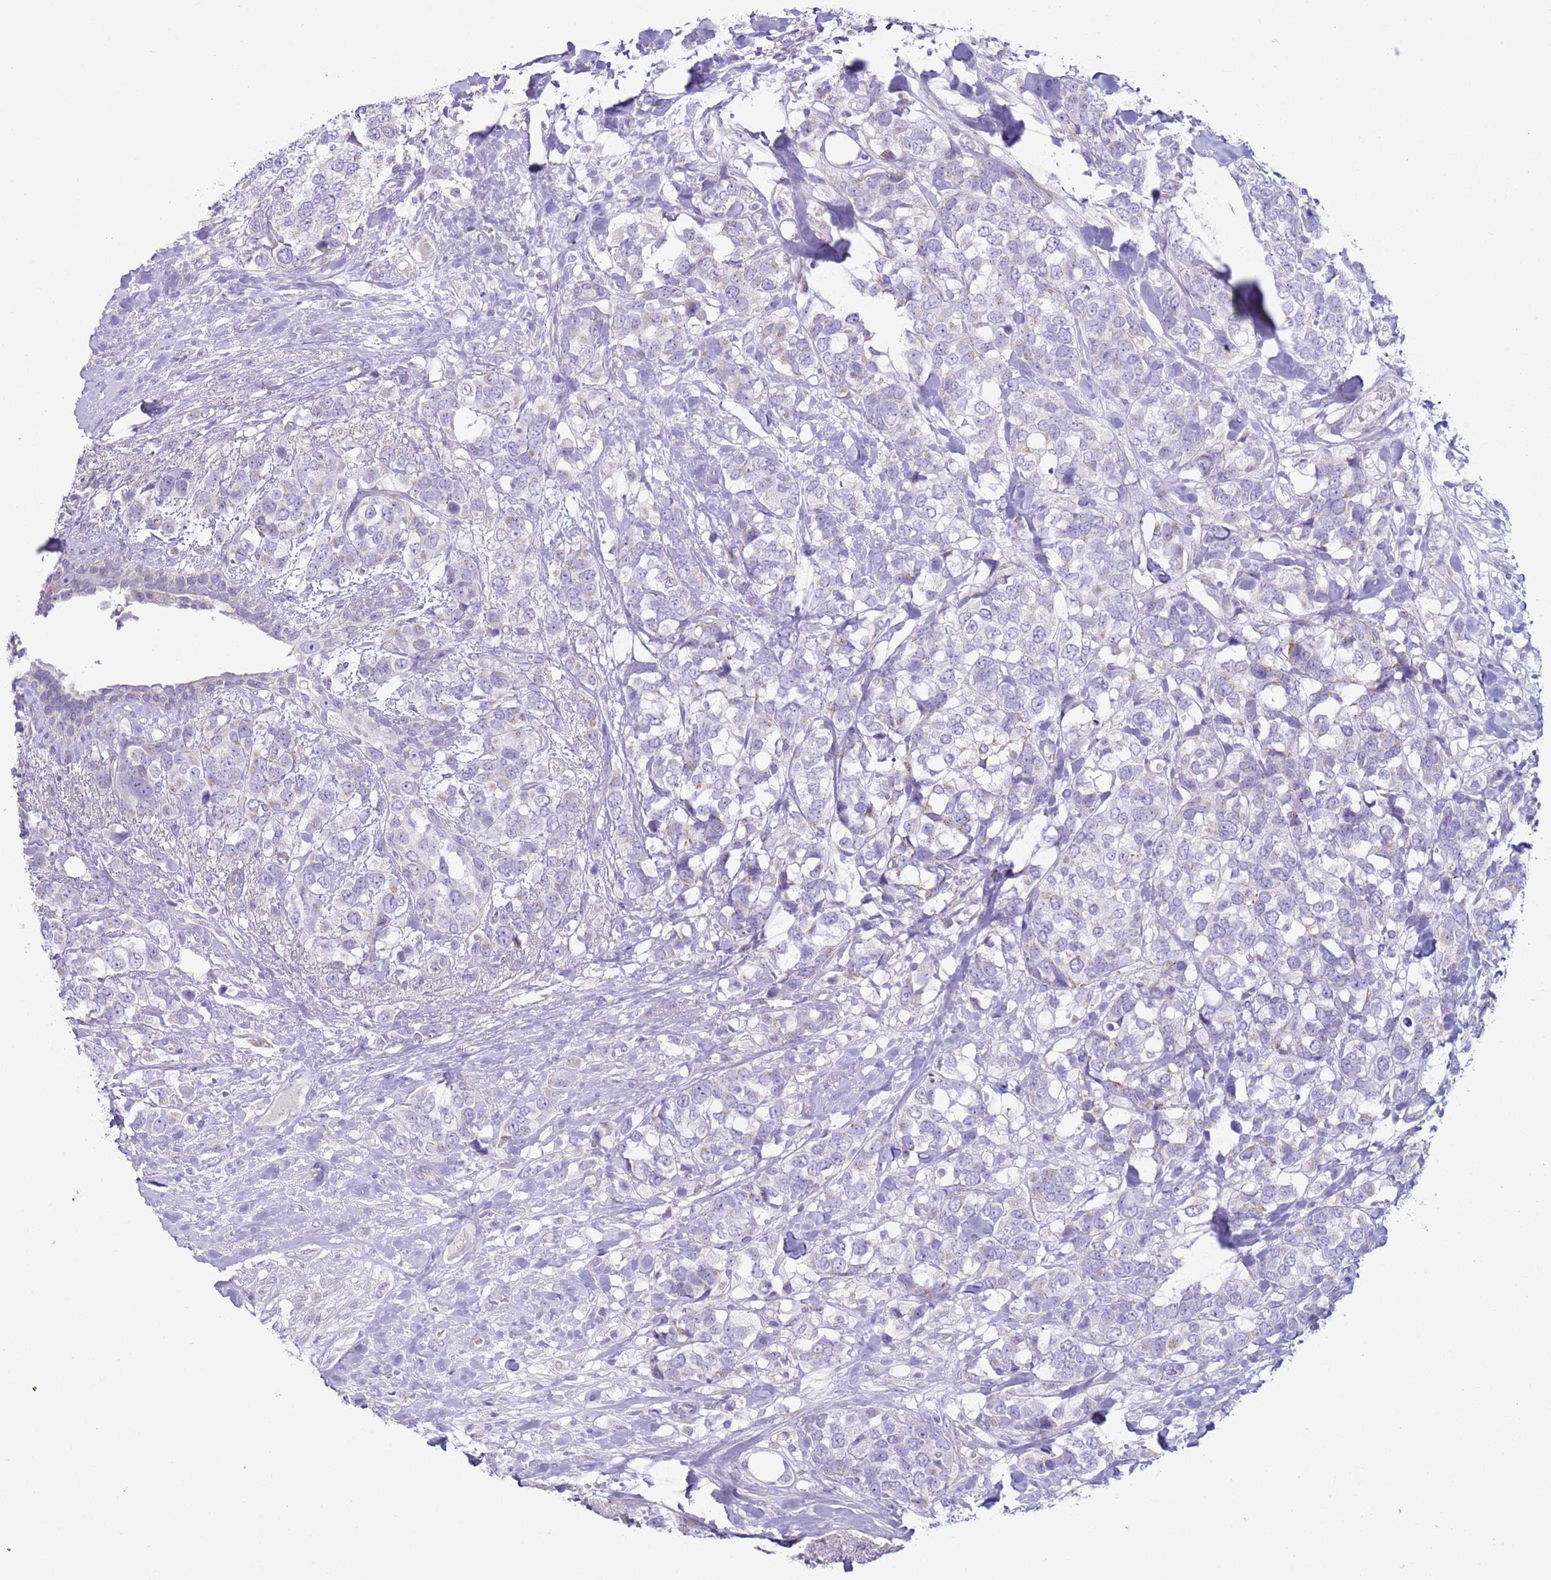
{"staining": {"intensity": "negative", "quantity": "none", "location": "none"}, "tissue": "breast cancer", "cell_type": "Tumor cells", "image_type": "cancer", "snomed": [{"axis": "morphology", "description": "Lobular carcinoma"}, {"axis": "topography", "description": "Breast"}], "caption": "Tumor cells show no significant staining in breast lobular carcinoma.", "gene": "NPAP1", "patient": {"sex": "female", "age": 59}}